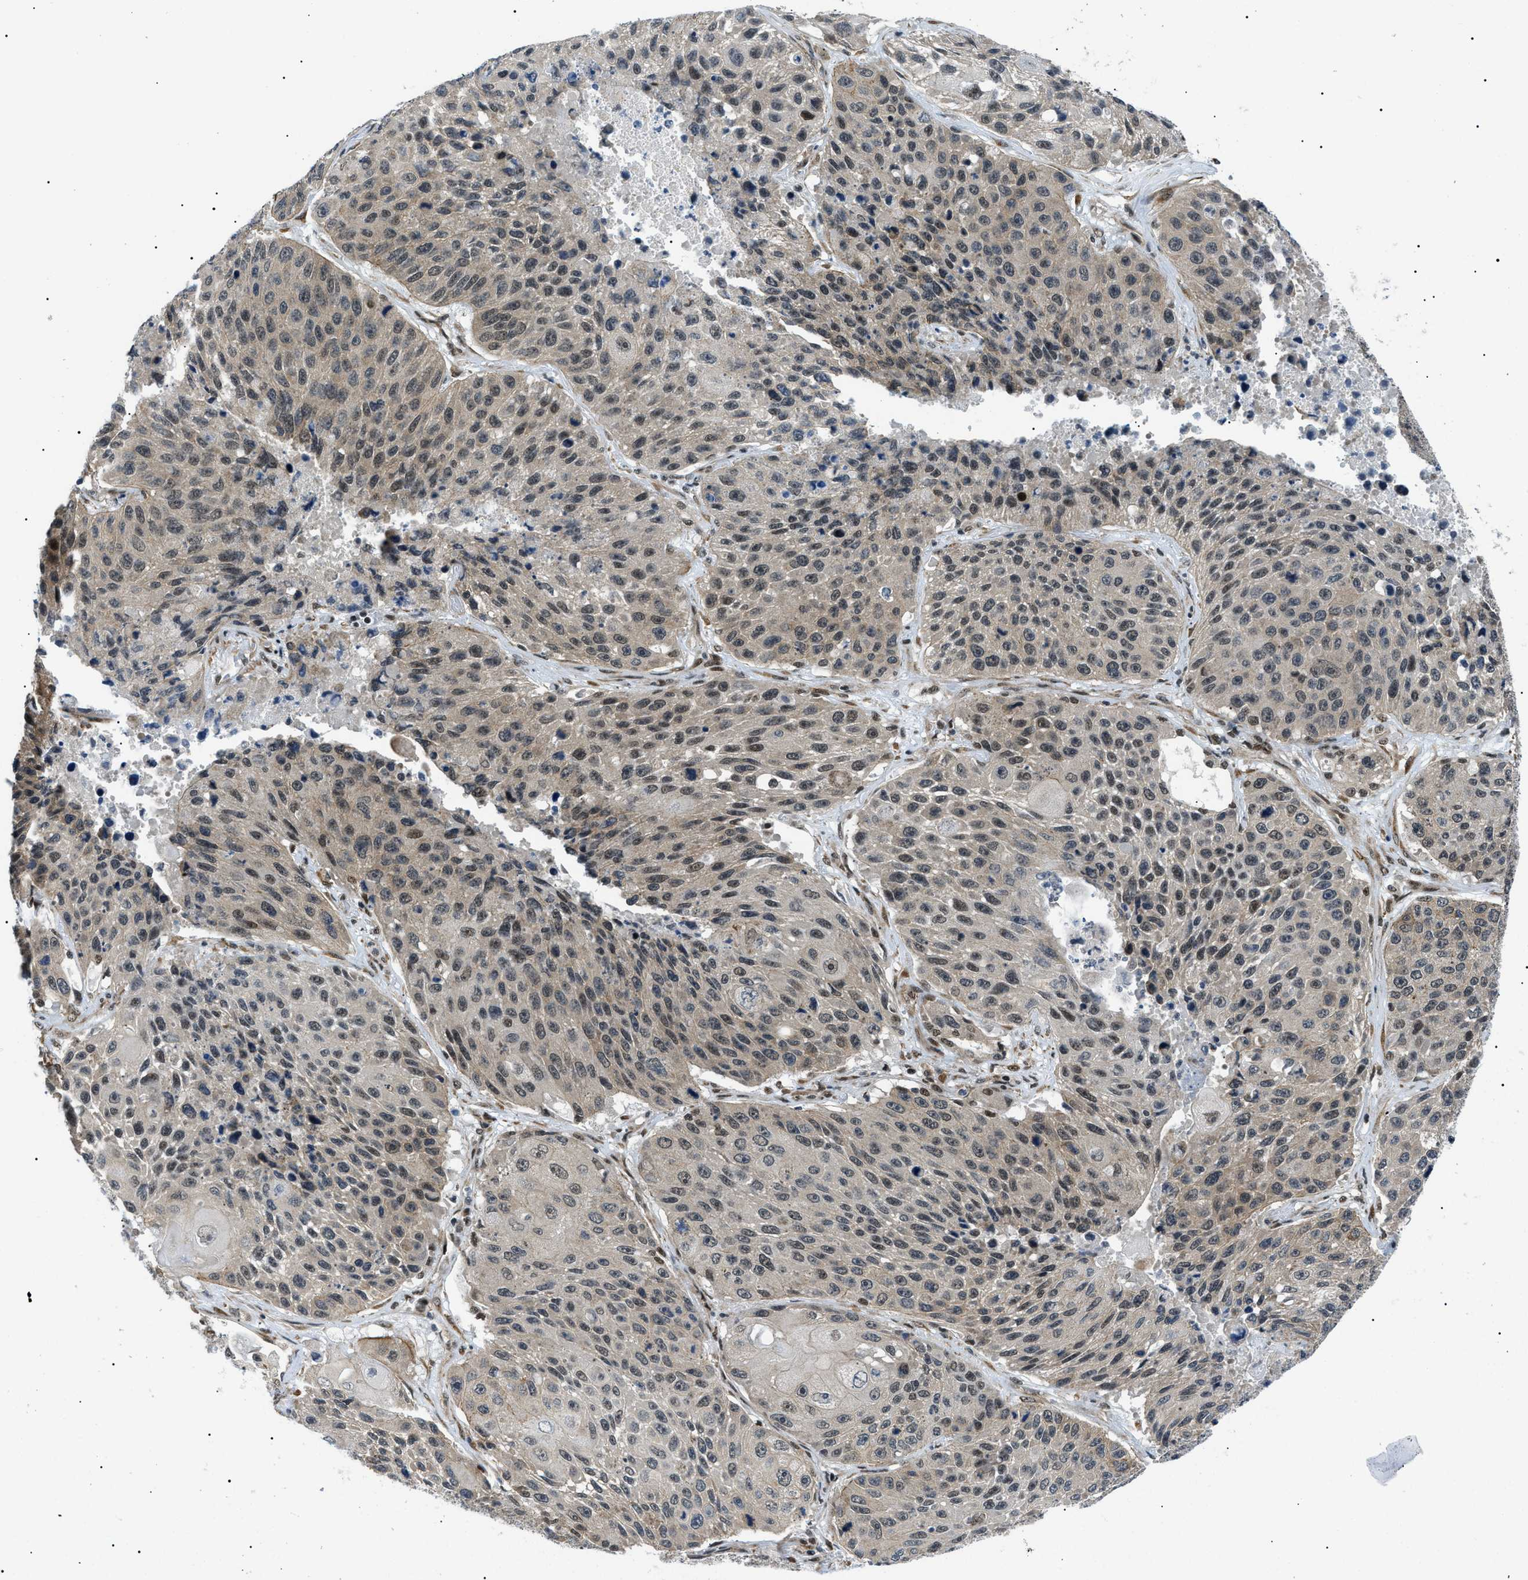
{"staining": {"intensity": "moderate", "quantity": "25%-75%", "location": "cytoplasmic/membranous,nuclear"}, "tissue": "lung cancer", "cell_type": "Tumor cells", "image_type": "cancer", "snomed": [{"axis": "morphology", "description": "Squamous cell carcinoma, NOS"}, {"axis": "topography", "description": "Lung"}], "caption": "This is a micrograph of IHC staining of squamous cell carcinoma (lung), which shows moderate expression in the cytoplasmic/membranous and nuclear of tumor cells.", "gene": "CWC25", "patient": {"sex": "male", "age": 61}}